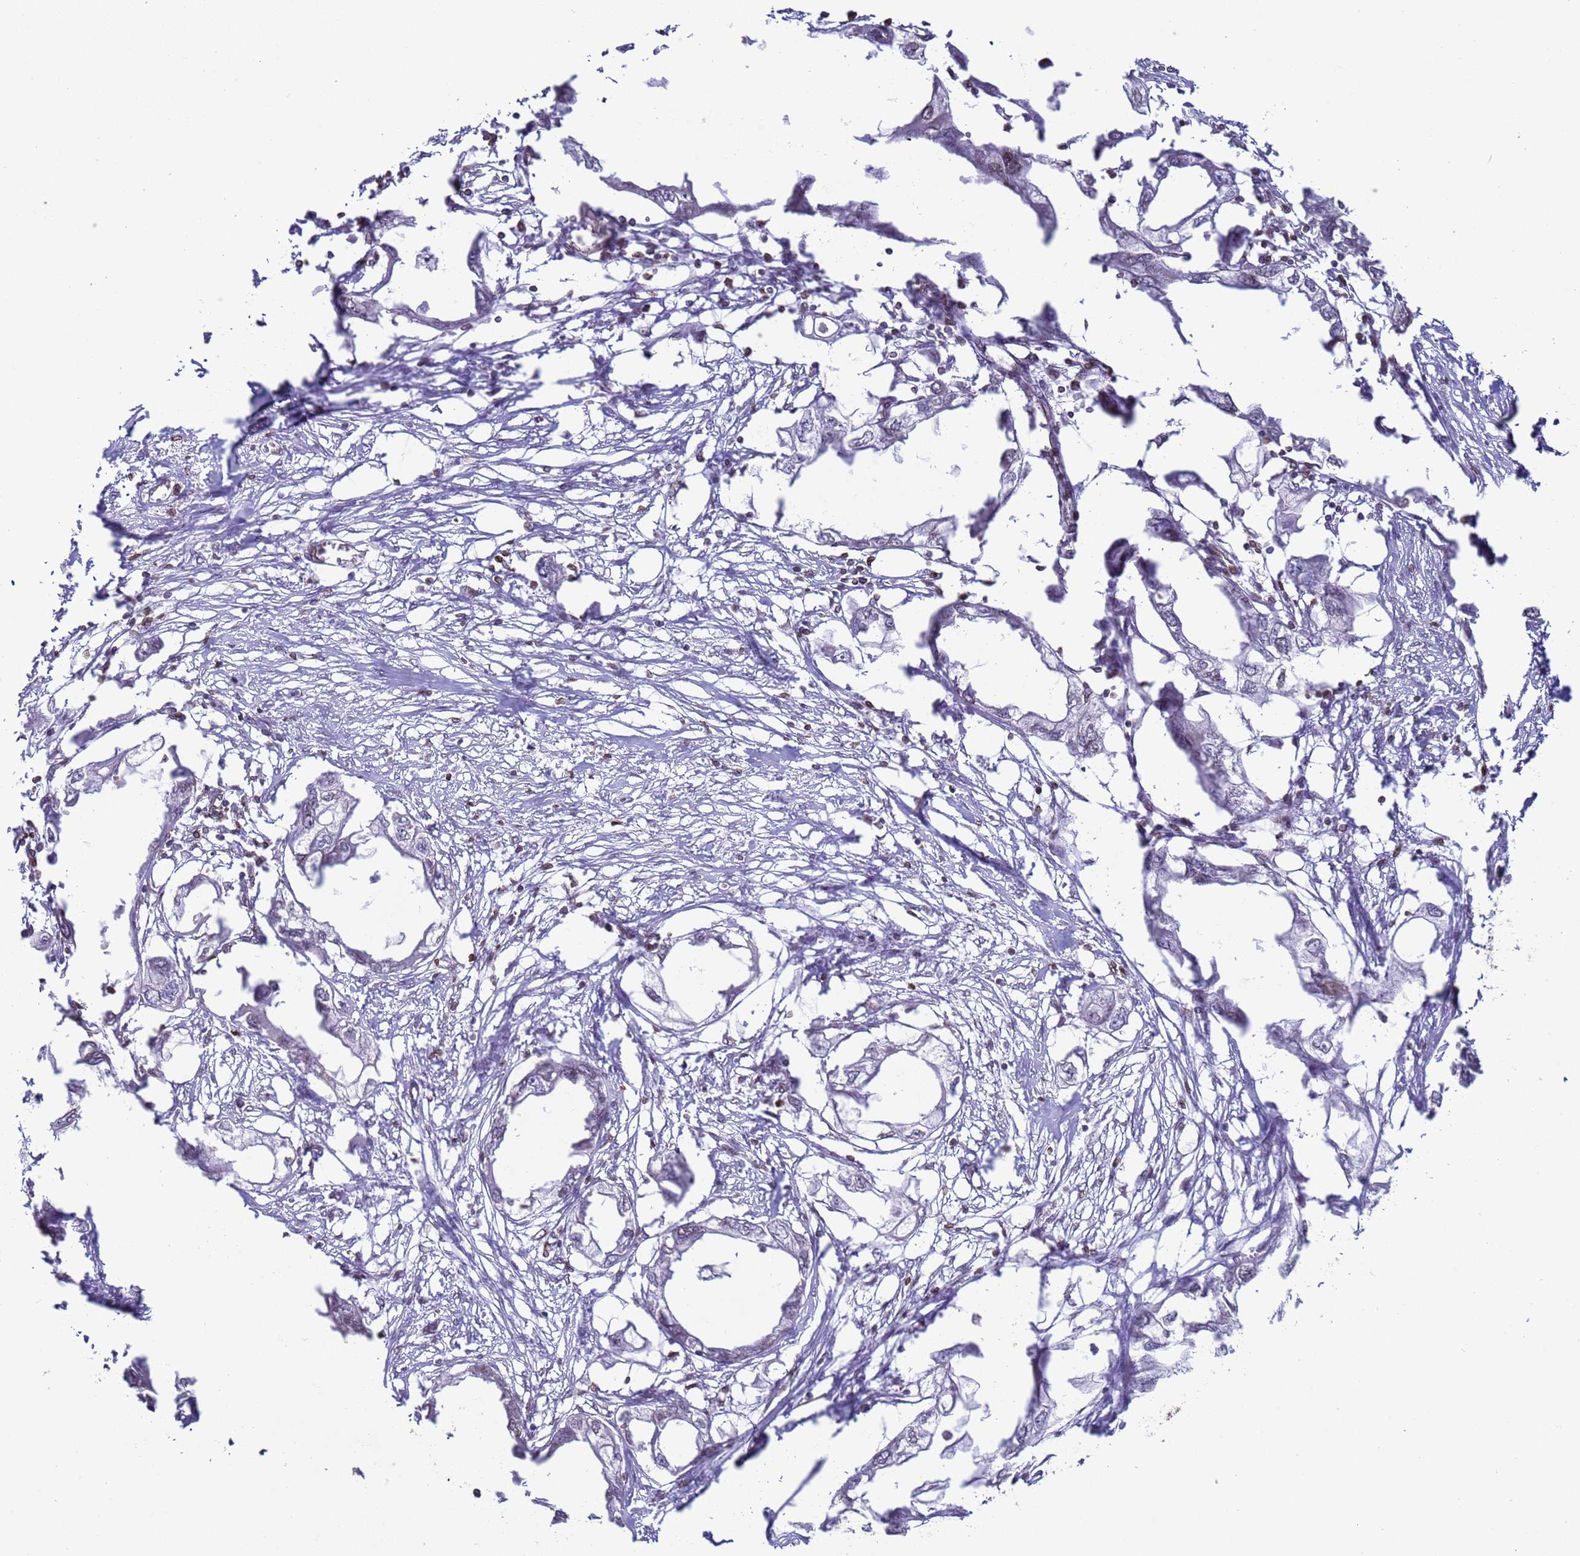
{"staining": {"intensity": "negative", "quantity": "none", "location": "none"}, "tissue": "endometrial cancer", "cell_type": "Tumor cells", "image_type": "cancer", "snomed": [{"axis": "morphology", "description": "Adenocarcinoma, NOS"}, {"axis": "morphology", "description": "Adenocarcinoma, metastatic, NOS"}, {"axis": "topography", "description": "Adipose tissue"}, {"axis": "topography", "description": "Endometrium"}], "caption": "The image demonstrates no significant expression in tumor cells of adenocarcinoma (endometrial). The staining was performed using DAB to visualize the protein expression in brown, while the nuclei were stained in blue with hematoxylin (Magnification: 20x).", "gene": "DHX37", "patient": {"sex": "female", "age": 67}}